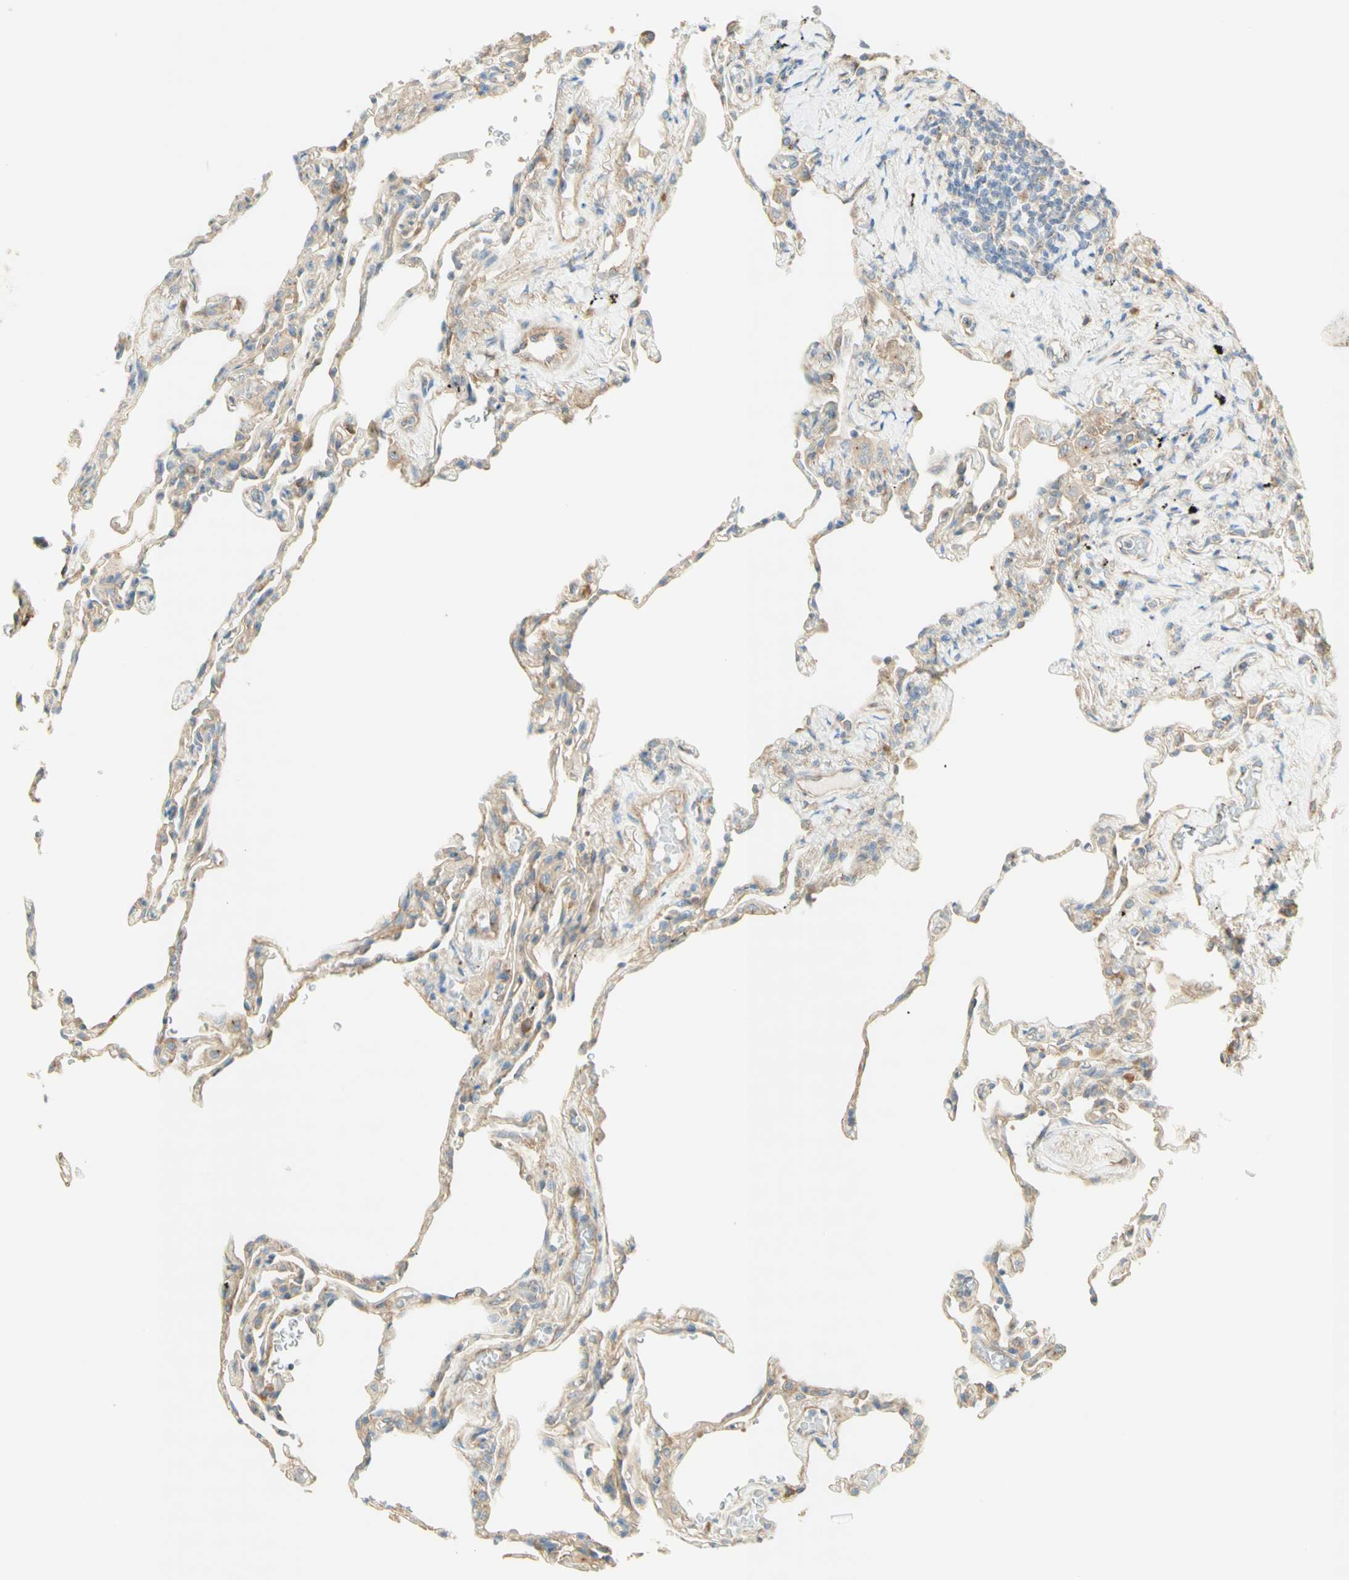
{"staining": {"intensity": "weak", "quantity": ">75%", "location": "cytoplasmic/membranous"}, "tissue": "lung", "cell_type": "Alveolar cells", "image_type": "normal", "snomed": [{"axis": "morphology", "description": "Normal tissue, NOS"}, {"axis": "topography", "description": "Lung"}], "caption": "A micrograph of lung stained for a protein shows weak cytoplasmic/membranous brown staining in alveolar cells.", "gene": "DYNC1H1", "patient": {"sex": "male", "age": 59}}